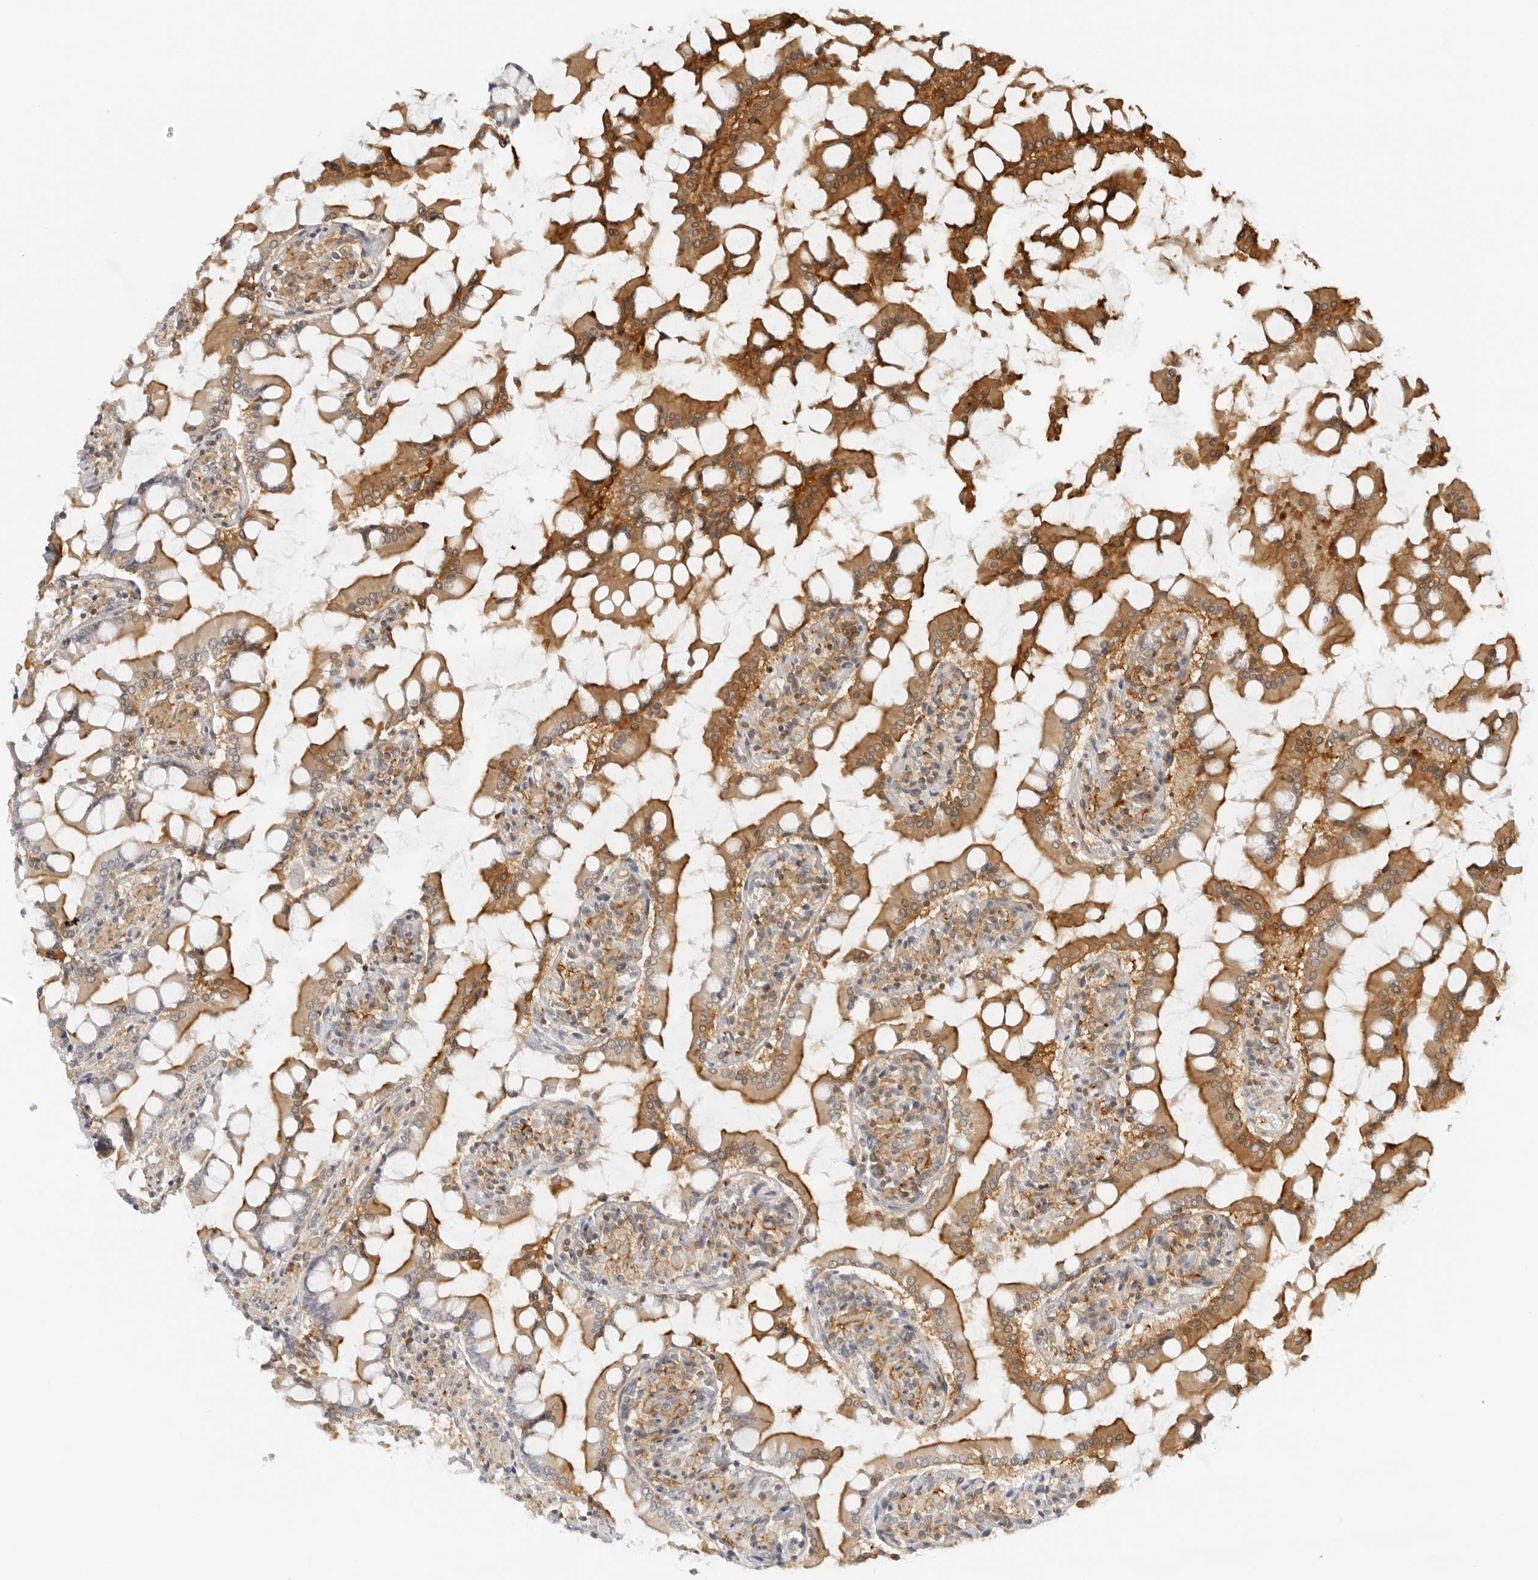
{"staining": {"intensity": "strong", "quantity": ">75%", "location": "cytoplasmic/membranous"}, "tissue": "small intestine", "cell_type": "Glandular cells", "image_type": "normal", "snomed": [{"axis": "morphology", "description": "Normal tissue, NOS"}, {"axis": "topography", "description": "Small intestine"}], "caption": "A high-resolution image shows immunohistochemistry (IHC) staining of normal small intestine, which displays strong cytoplasmic/membranous positivity in about >75% of glandular cells.", "gene": "OSCP1", "patient": {"sex": "male", "age": 41}}